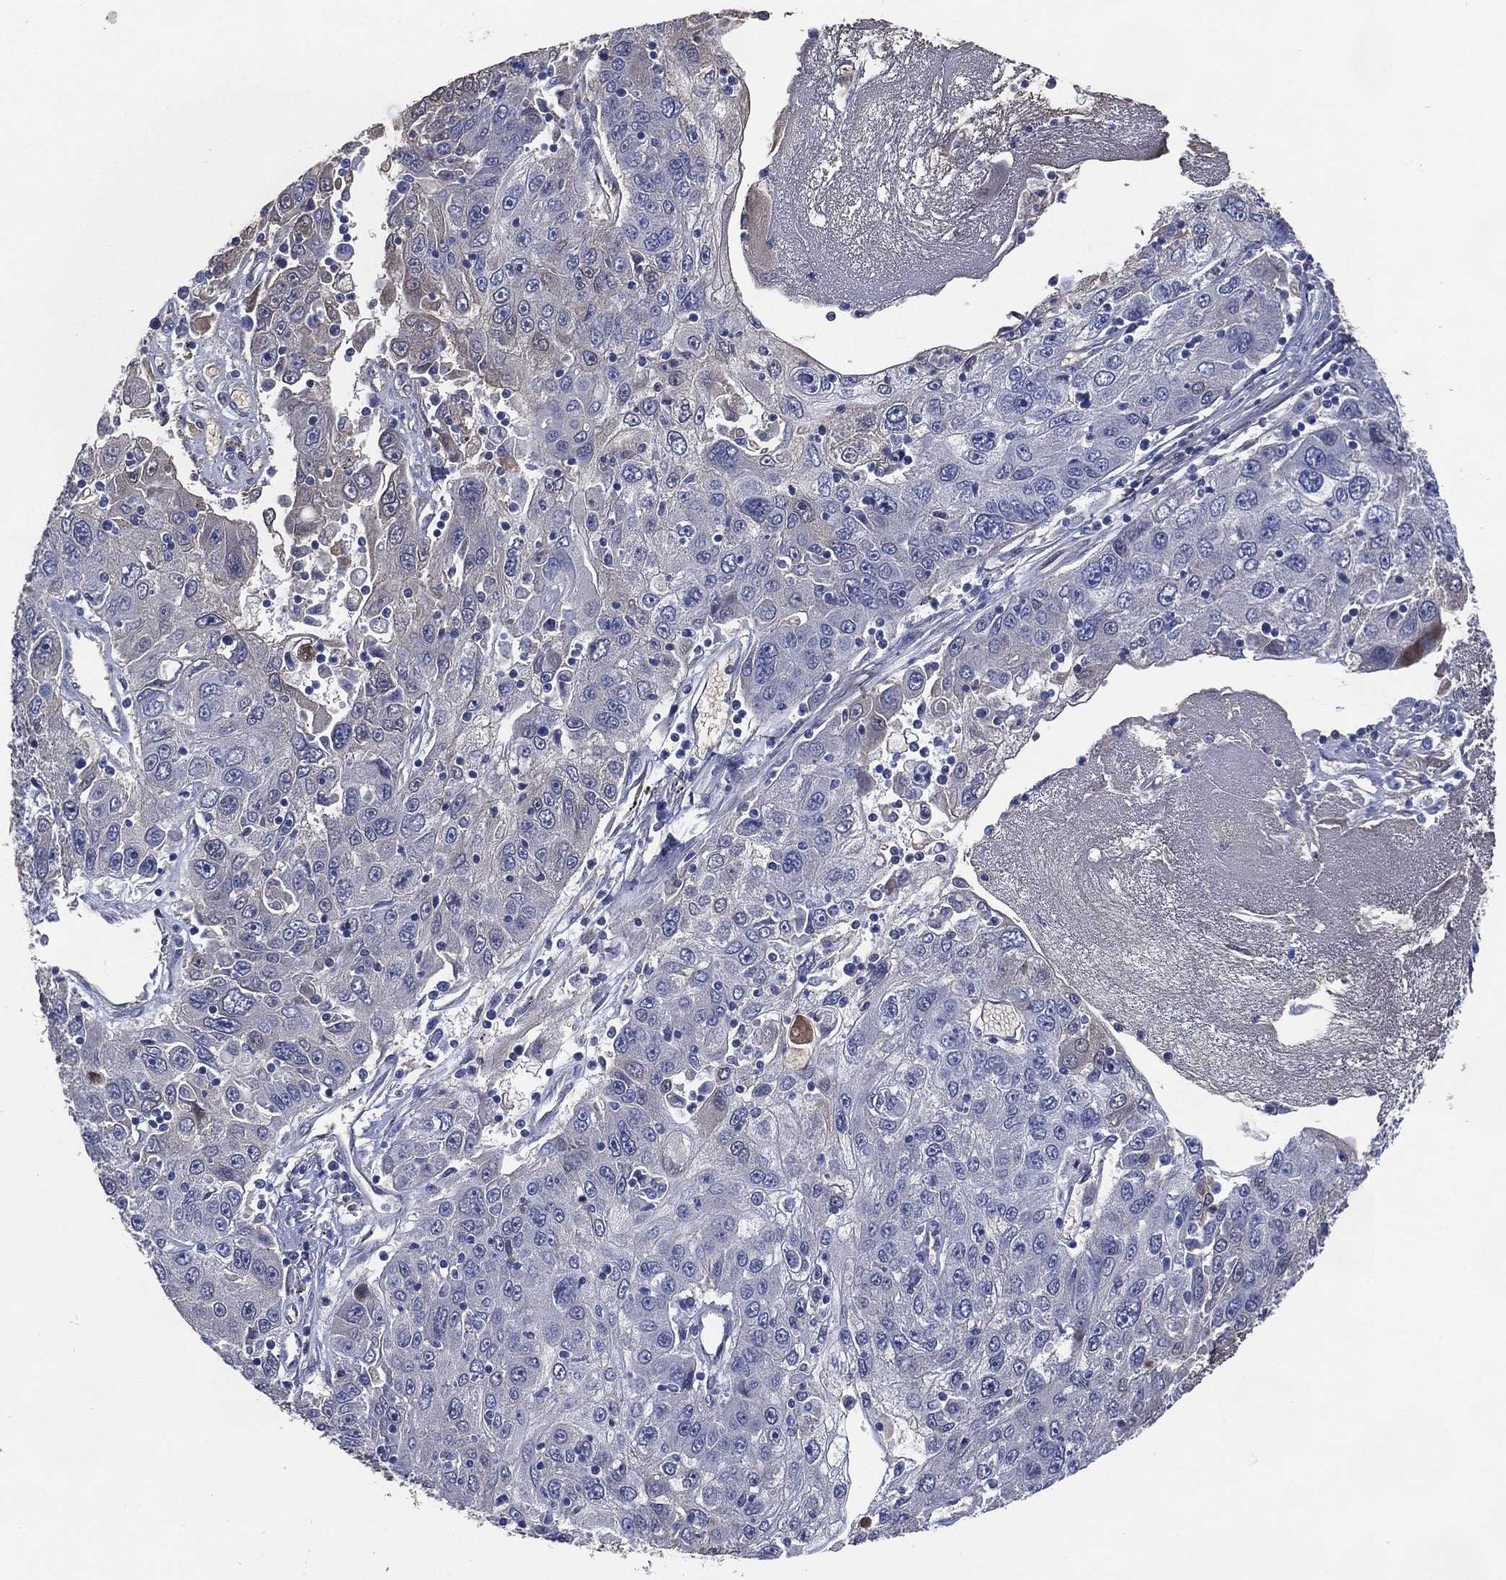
{"staining": {"intensity": "negative", "quantity": "none", "location": "none"}, "tissue": "stomach cancer", "cell_type": "Tumor cells", "image_type": "cancer", "snomed": [{"axis": "morphology", "description": "Adenocarcinoma, NOS"}, {"axis": "topography", "description": "Stomach"}], "caption": "Photomicrograph shows no protein positivity in tumor cells of adenocarcinoma (stomach) tissue.", "gene": "AK1", "patient": {"sex": "male", "age": 56}}